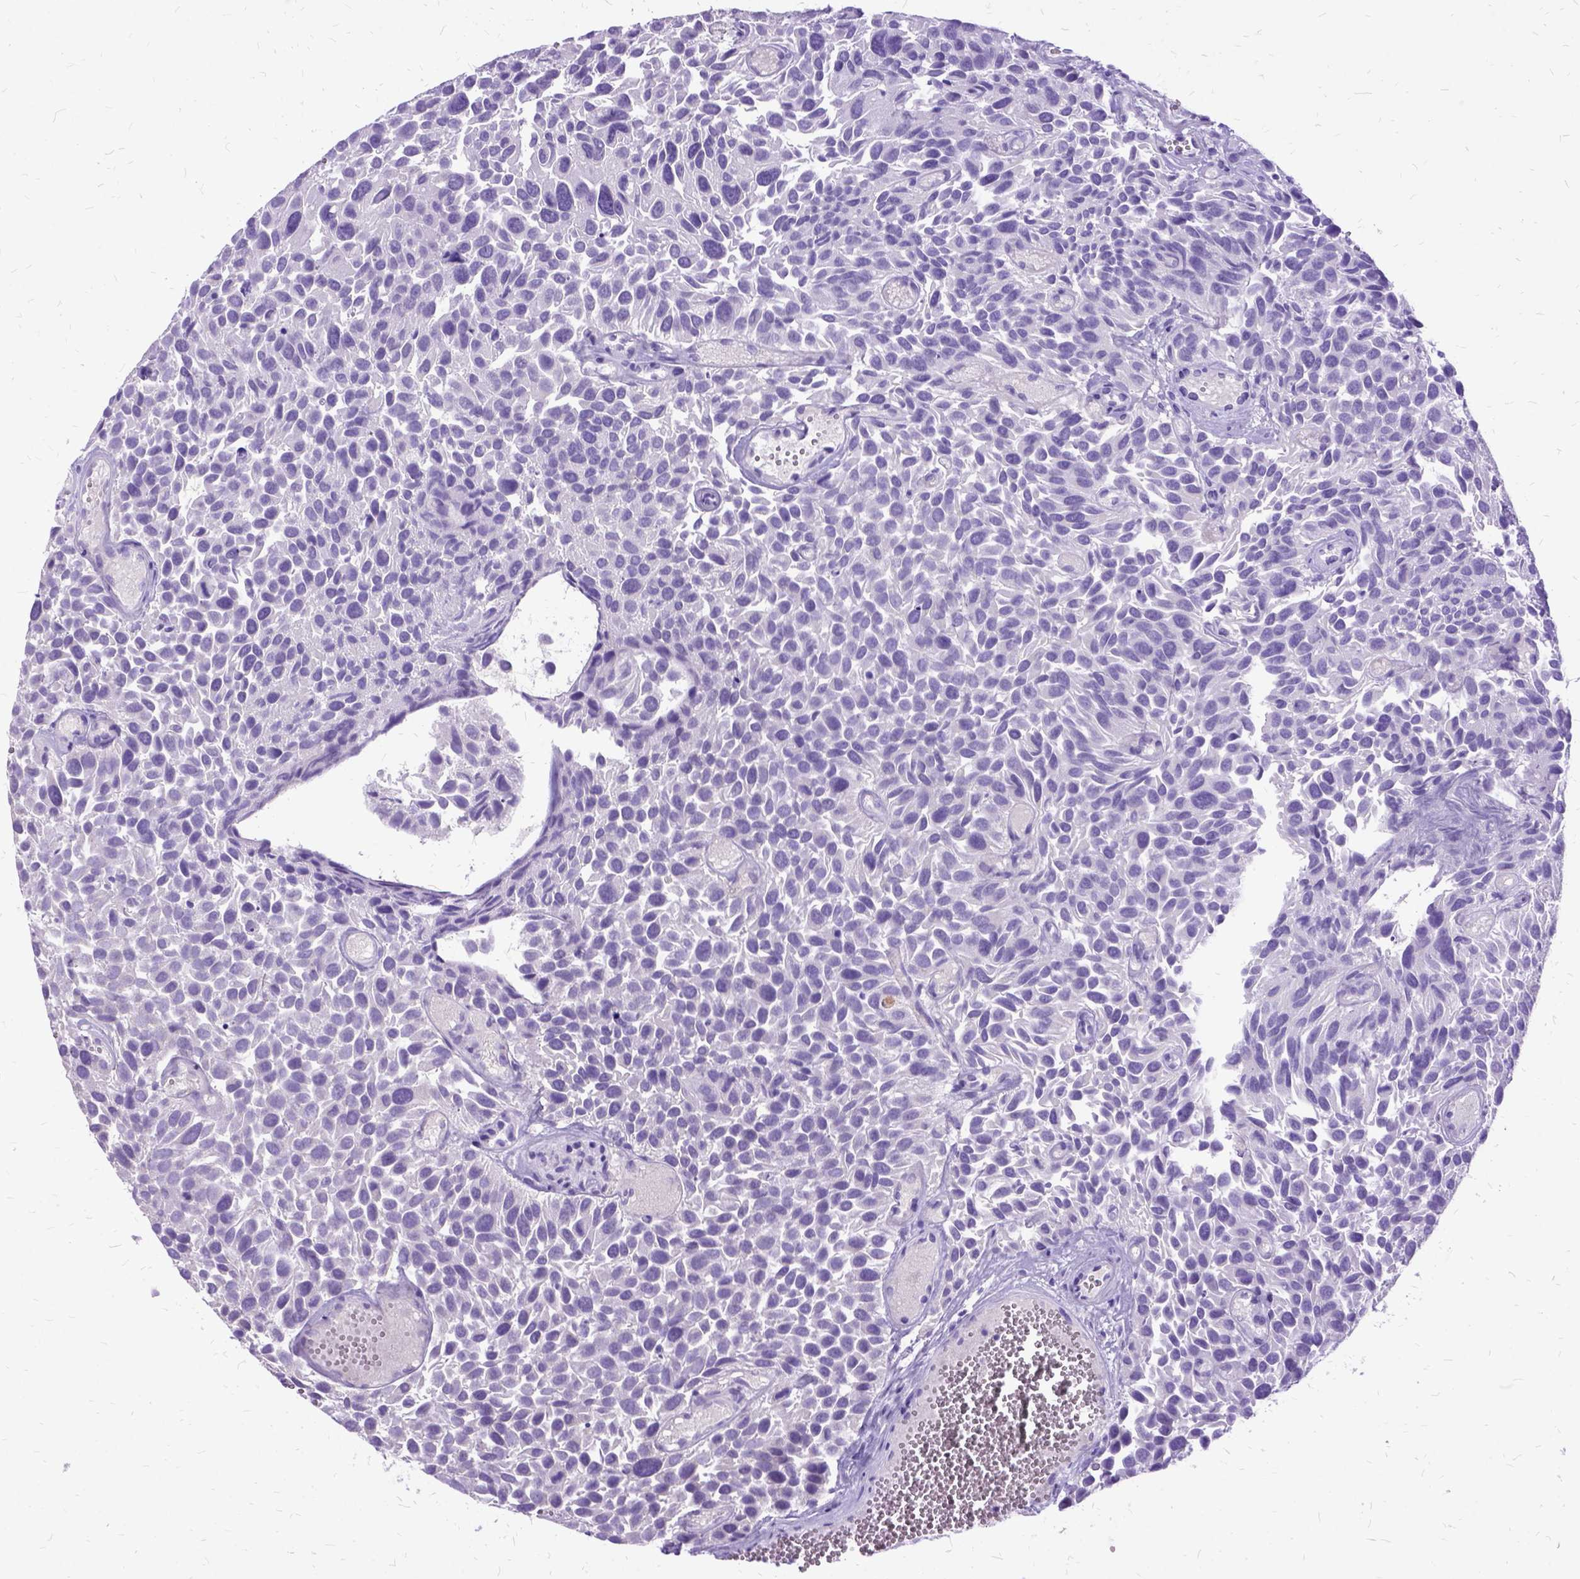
{"staining": {"intensity": "negative", "quantity": "none", "location": "none"}, "tissue": "urothelial cancer", "cell_type": "Tumor cells", "image_type": "cancer", "snomed": [{"axis": "morphology", "description": "Urothelial carcinoma, Low grade"}, {"axis": "topography", "description": "Urinary bladder"}], "caption": "A micrograph of human low-grade urothelial carcinoma is negative for staining in tumor cells. (Stains: DAB (3,3'-diaminobenzidine) immunohistochemistry with hematoxylin counter stain, Microscopy: brightfield microscopy at high magnification).", "gene": "OXCT1", "patient": {"sex": "female", "age": 69}}